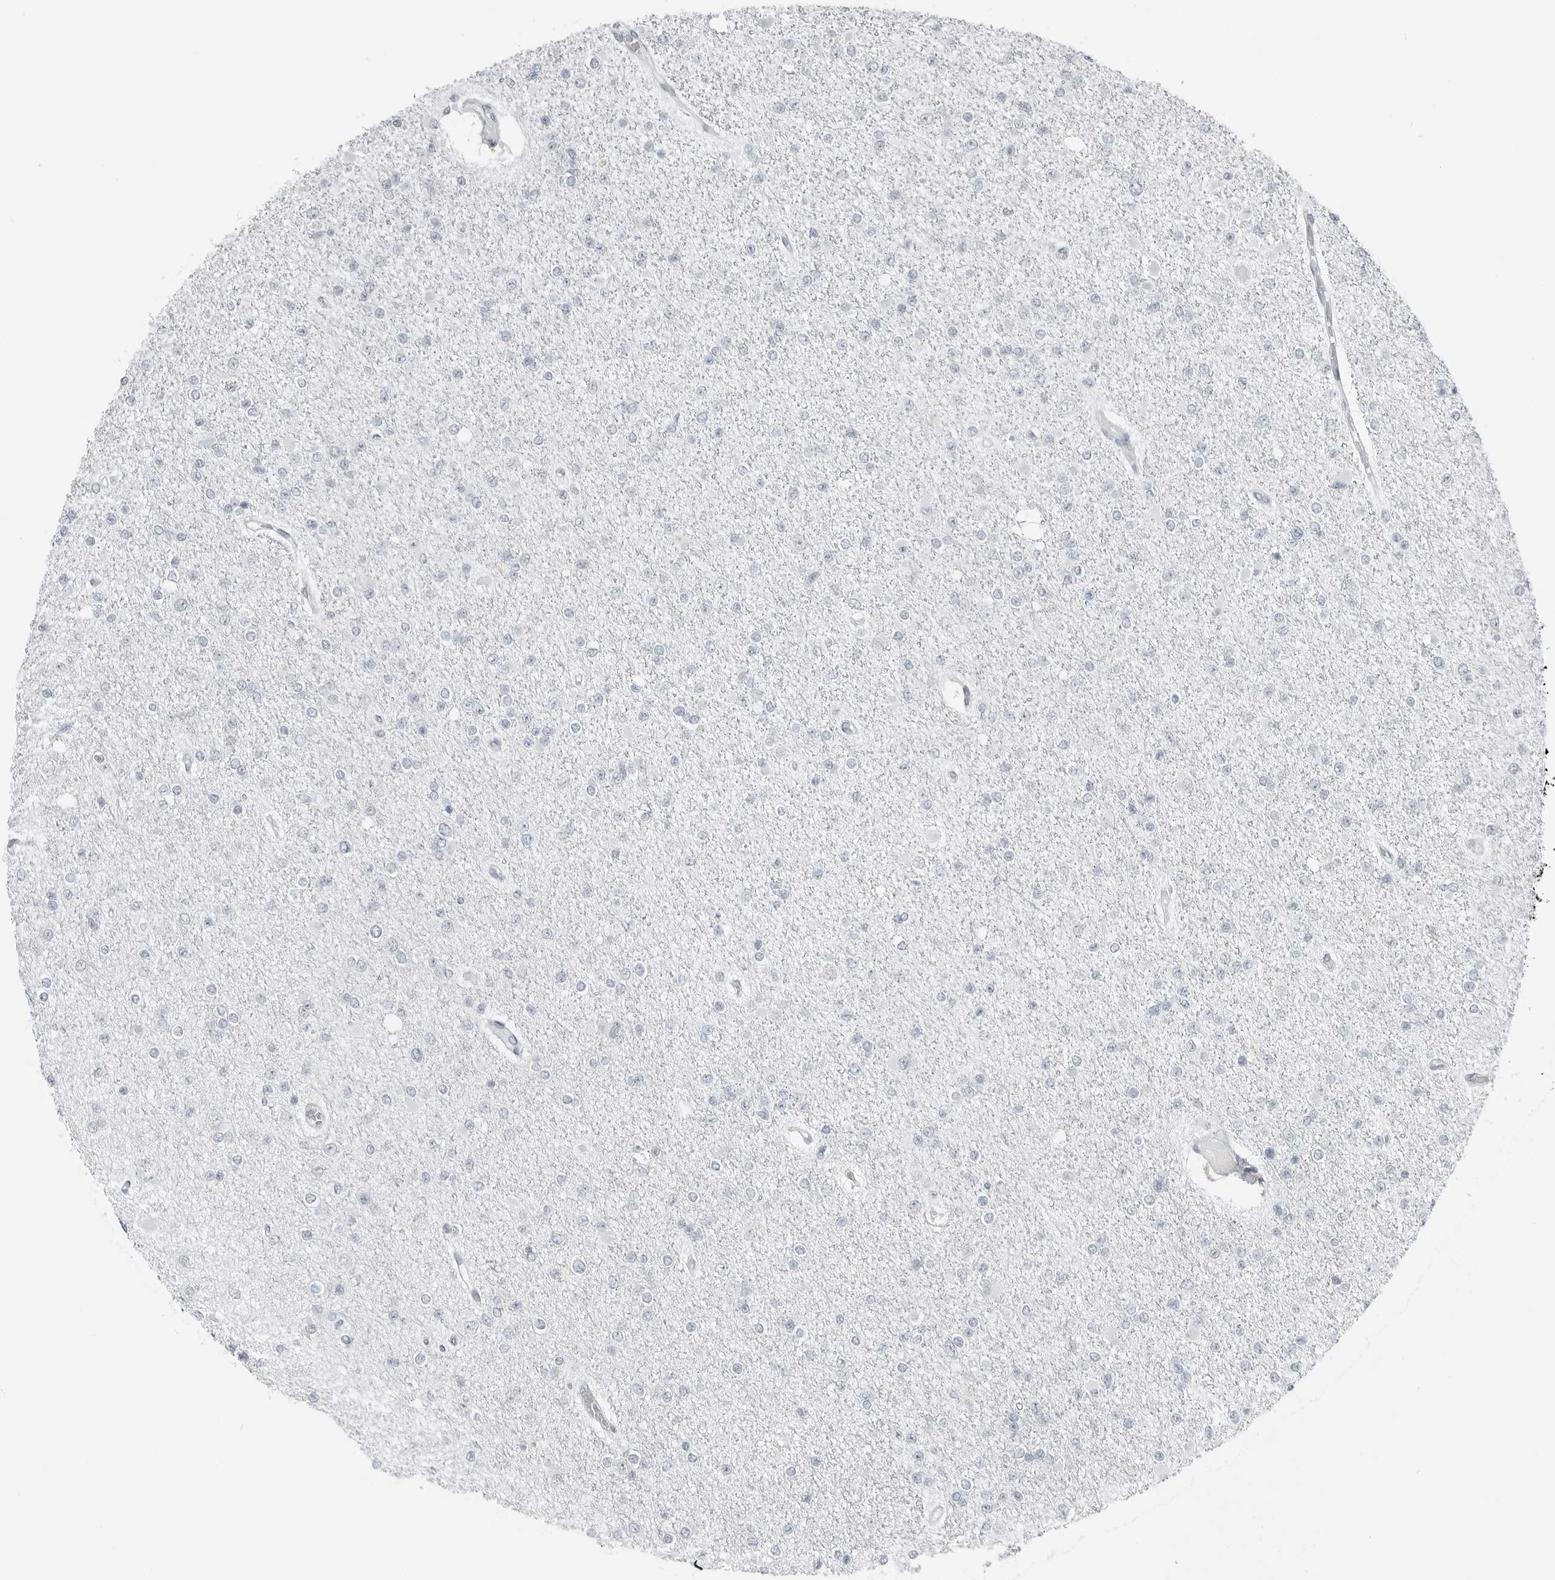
{"staining": {"intensity": "negative", "quantity": "none", "location": "none"}, "tissue": "glioma", "cell_type": "Tumor cells", "image_type": "cancer", "snomed": [{"axis": "morphology", "description": "Glioma, malignant, Low grade"}, {"axis": "topography", "description": "Brain"}], "caption": "Immunohistochemistry (IHC) photomicrograph of neoplastic tissue: low-grade glioma (malignant) stained with DAB exhibits no significant protein staining in tumor cells.", "gene": "XIRP1", "patient": {"sex": "female", "age": 22}}